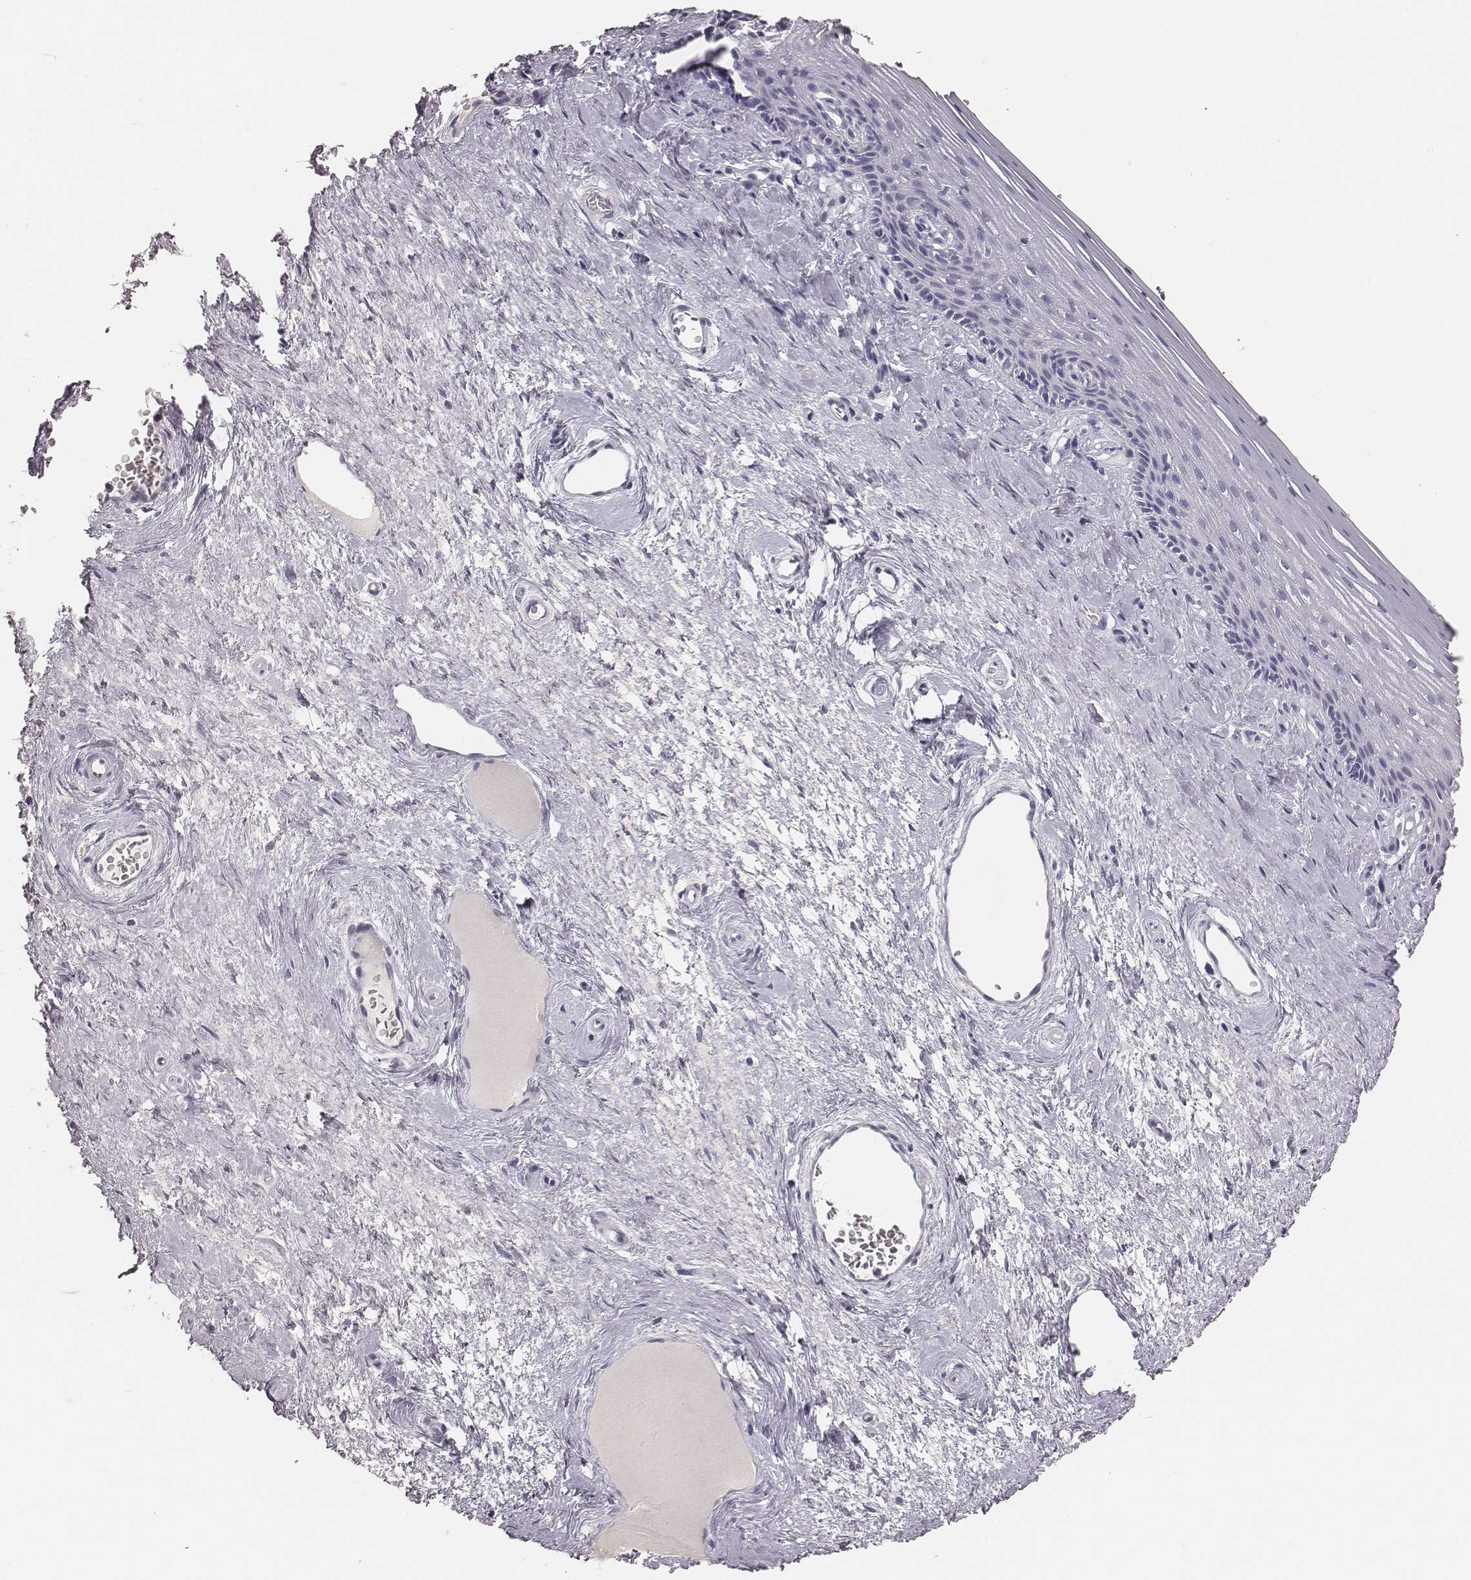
{"staining": {"intensity": "negative", "quantity": "none", "location": "none"}, "tissue": "vagina", "cell_type": "Squamous epithelial cells", "image_type": "normal", "snomed": [{"axis": "morphology", "description": "Normal tissue, NOS"}, {"axis": "topography", "description": "Vagina"}], "caption": "IHC of normal vagina reveals no positivity in squamous epithelial cells.", "gene": "MYH6", "patient": {"sex": "female", "age": 45}}